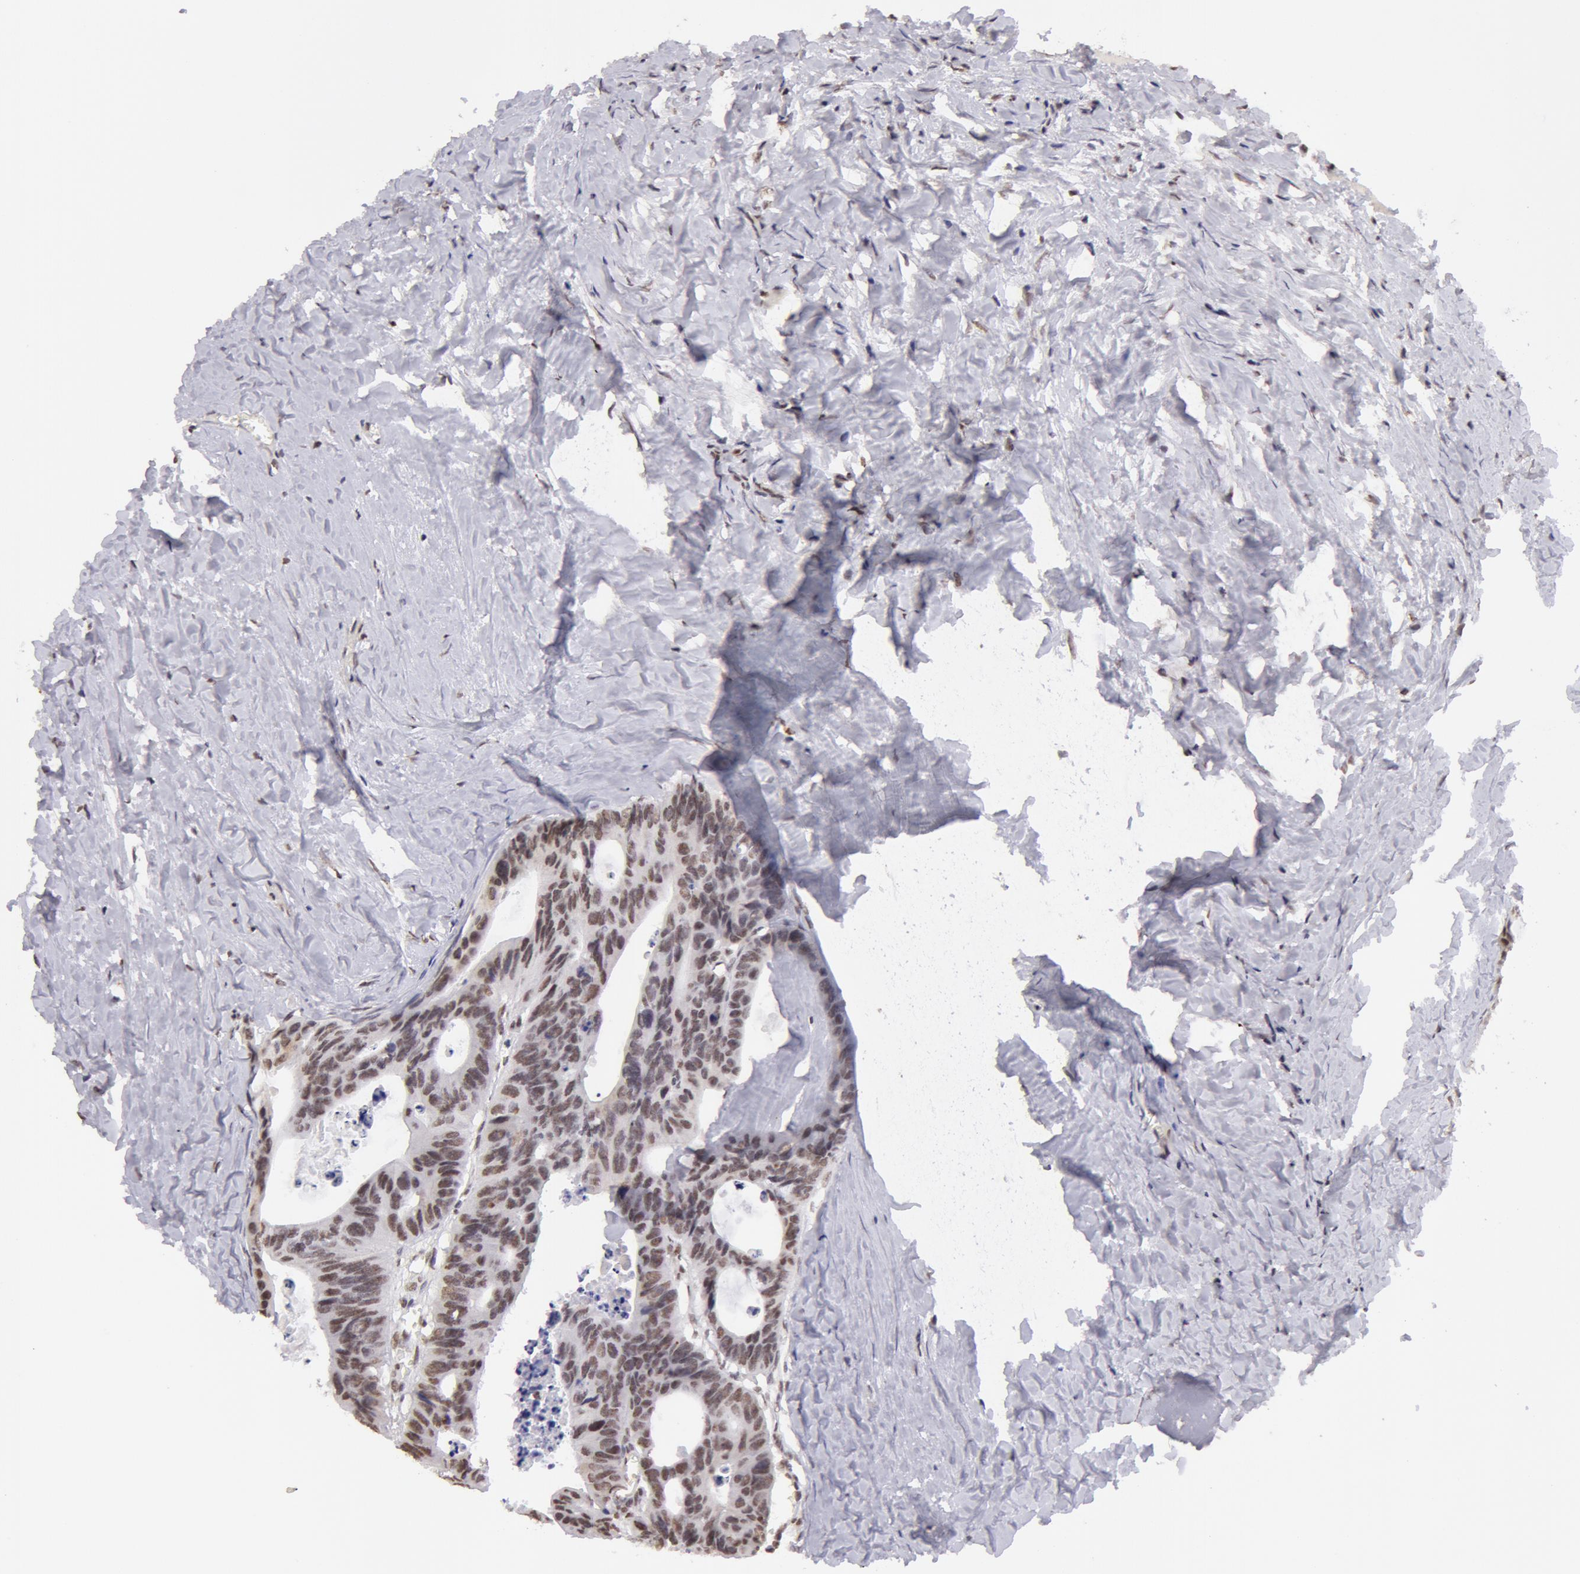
{"staining": {"intensity": "moderate", "quantity": ">75%", "location": "nuclear"}, "tissue": "colorectal cancer", "cell_type": "Tumor cells", "image_type": "cancer", "snomed": [{"axis": "morphology", "description": "Adenocarcinoma, NOS"}, {"axis": "topography", "description": "Colon"}], "caption": "A histopathology image of adenocarcinoma (colorectal) stained for a protein shows moderate nuclear brown staining in tumor cells.", "gene": "VRTN", "patient": {"sex": "female", "age": 55}}